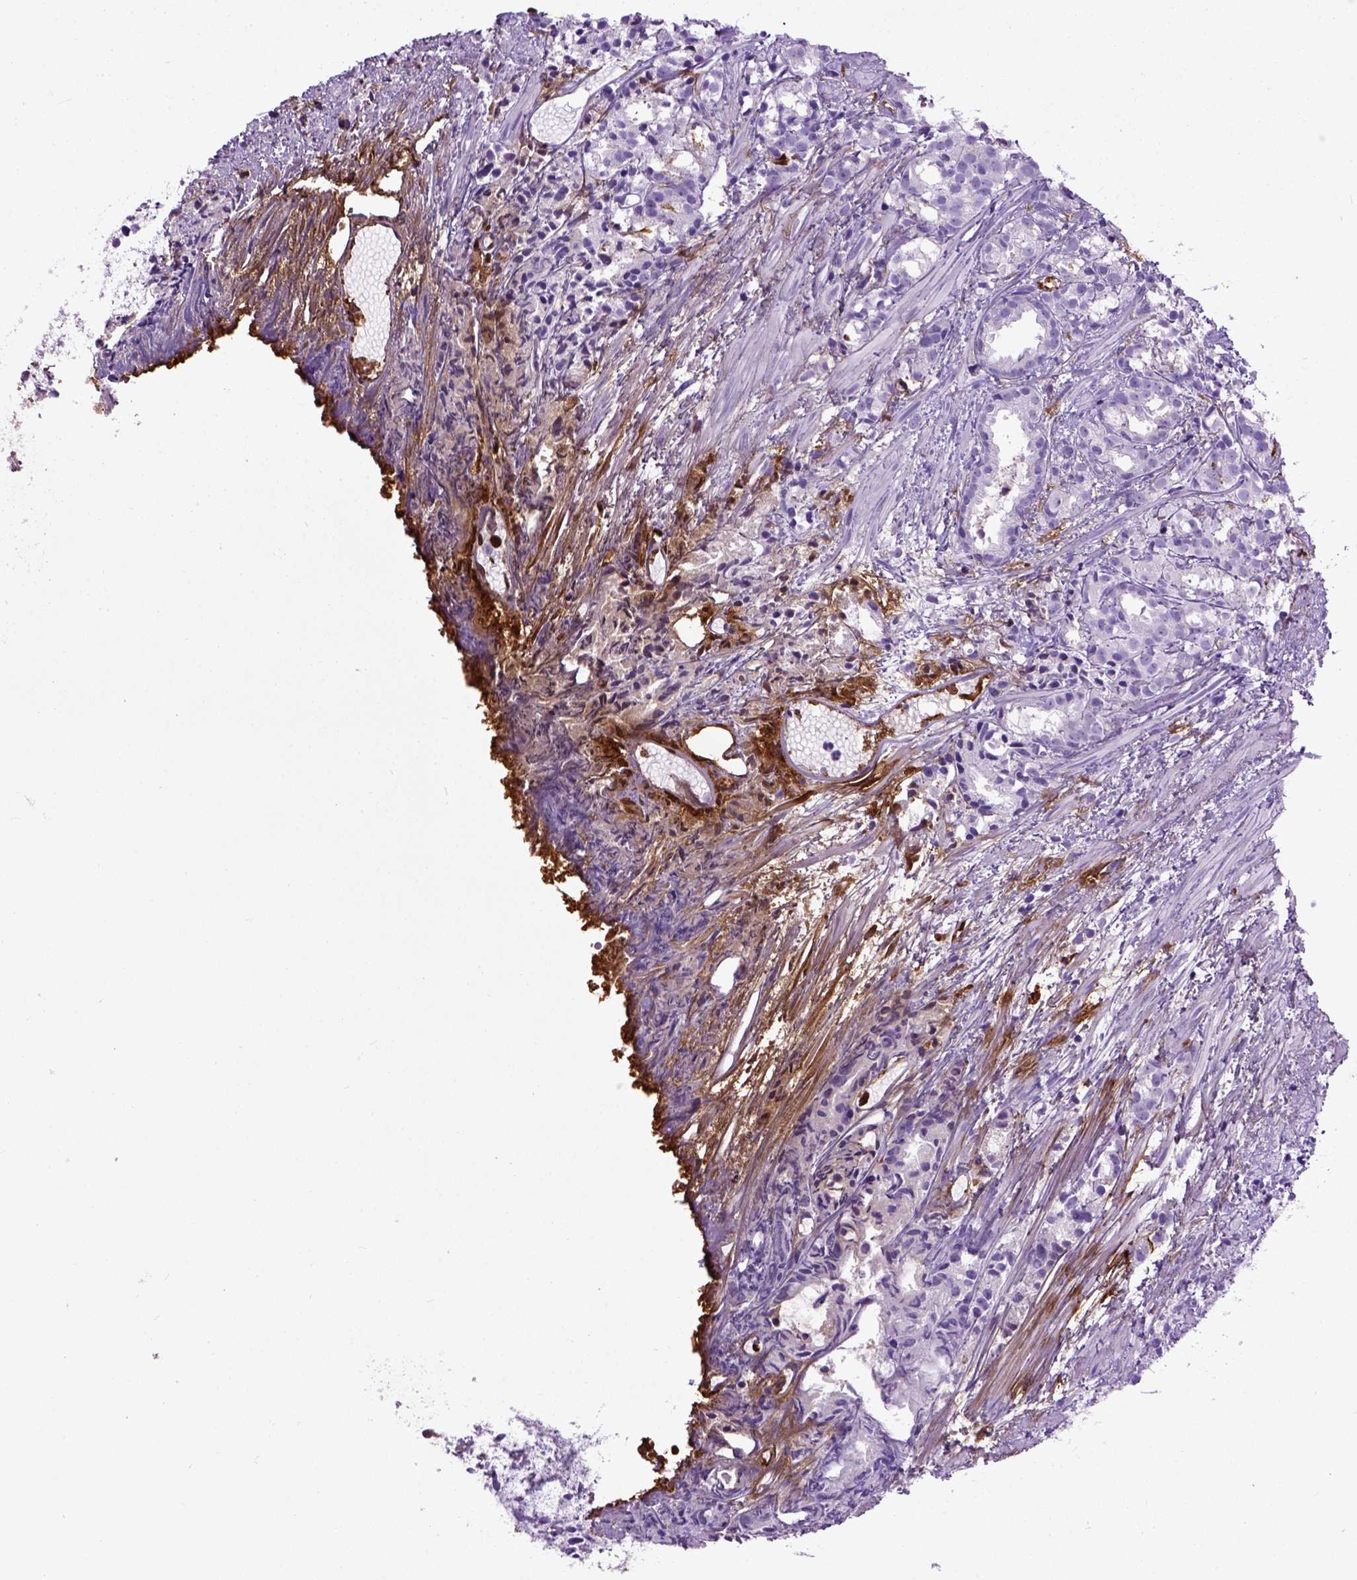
{"staining": {"intensity": "negative", "quantity": "none", "location": "none"}, "tissue": "prostate cancer", "cell_type": "Tumor cells", "image_type": "cancer", "snomed": [{"axis": "morphology", "description": "Adenocarcinoma, High grade"}, {"axis": "topography", "description": "Prostate"}], "caption": "DAB (3,3'-diaminobenzidine) immunohistochemical staining of human prostate cancer reveals no significant expression in tumor cells. (Stains: DAB immunohistochemistry (IHC) with hematoxylin counter stain, Microscopy: brightfield microscopy at high magnification).", "gene": "ADAMTS8", "patient": {"sex": "male", "age": 79}}